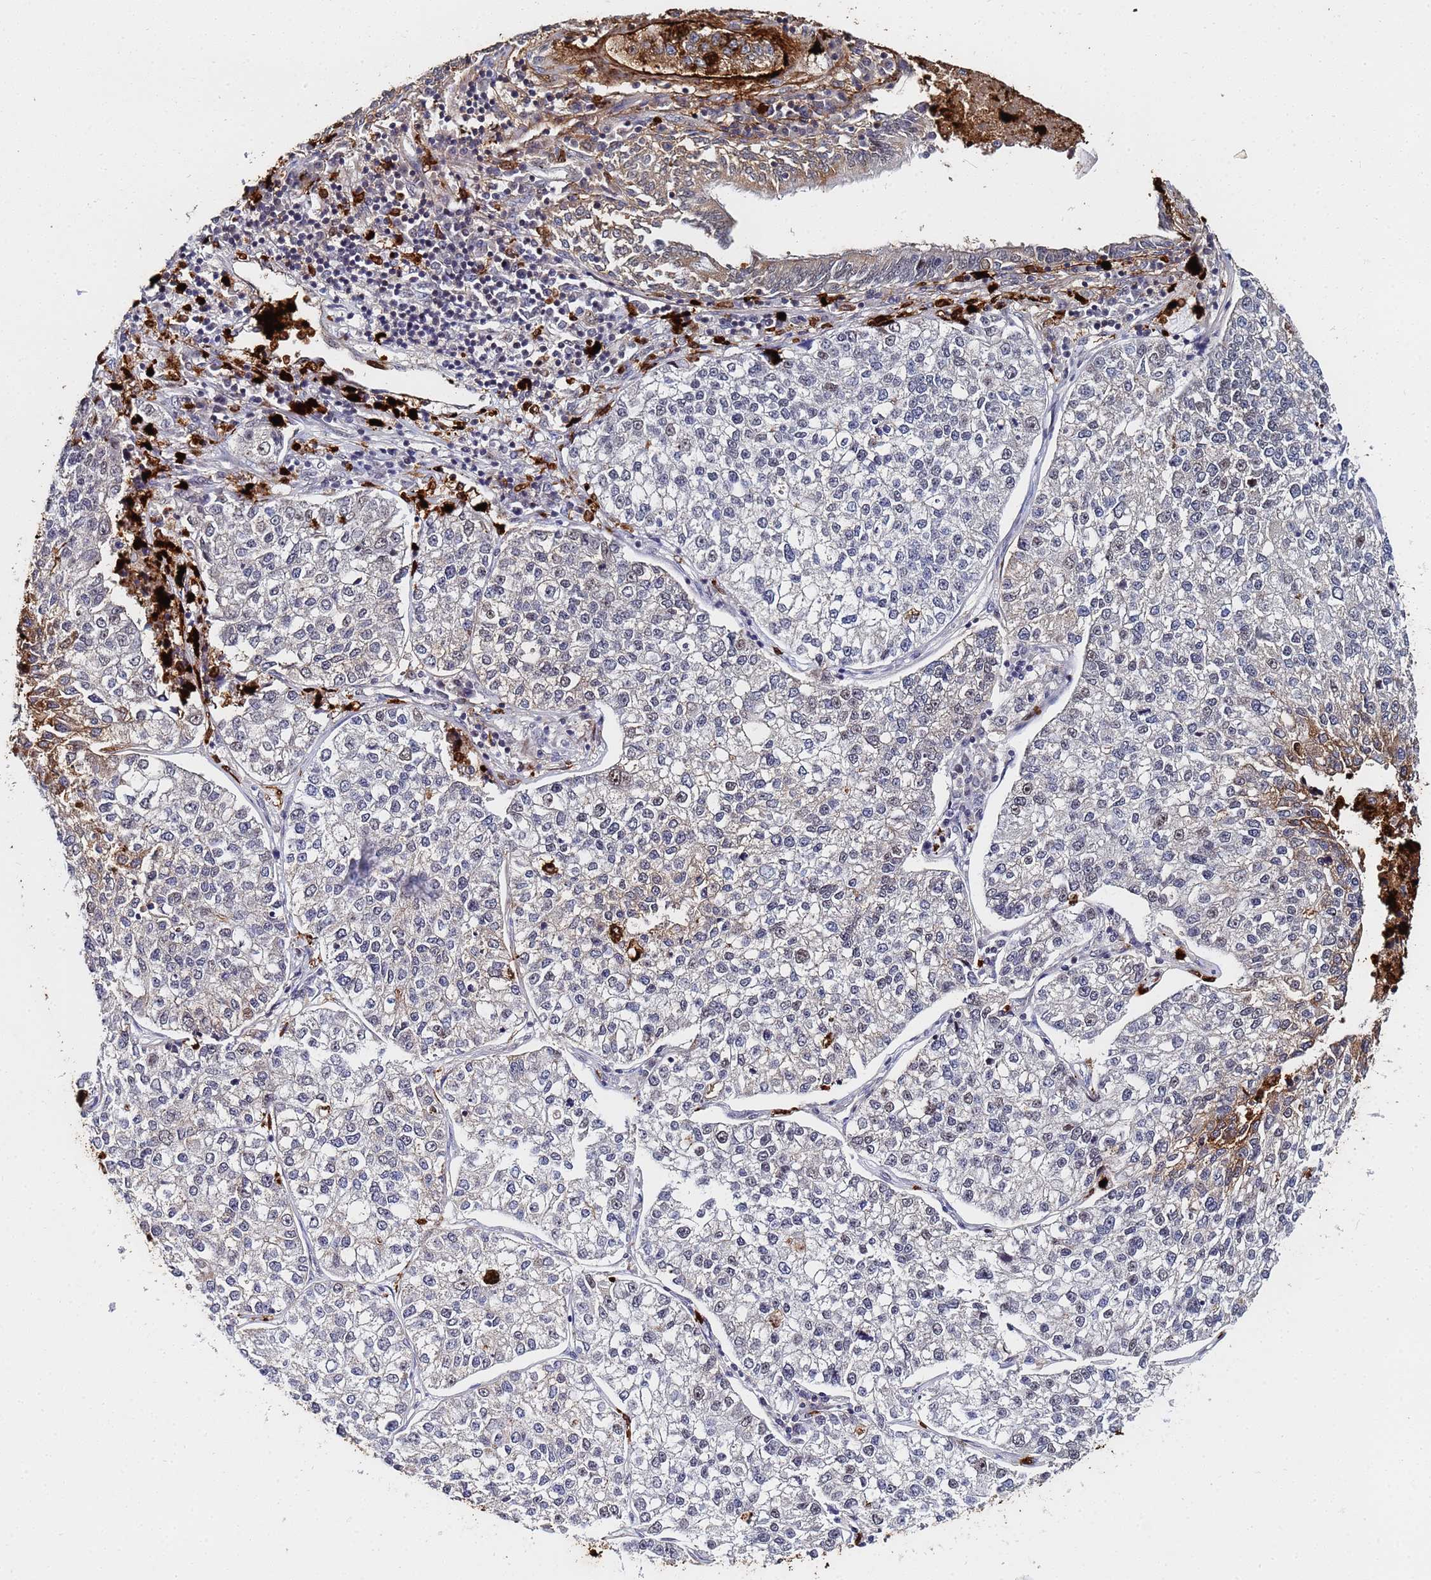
{"staining": {"intensity": "moderate", "quantity": "<25%", "location": "cytoplasmic/membranous"}, "tissue": "lung cancer", "cell_type": "Tumor cells", "image_type": "cancer", "snomed": [{"axis": "morphology", "description": "Adenocarcinoma, NOS"}, {"axis": "topography", "description": "Lung"}], "caption": "There is low levels of moderate cytoplasmic/membranous expression in tumor cells of lung cancer, as demonstrated by immunohistochemical staining (brown color).", "gene": "MTCL1", "patient": {"sex": "male", "age": 49}}